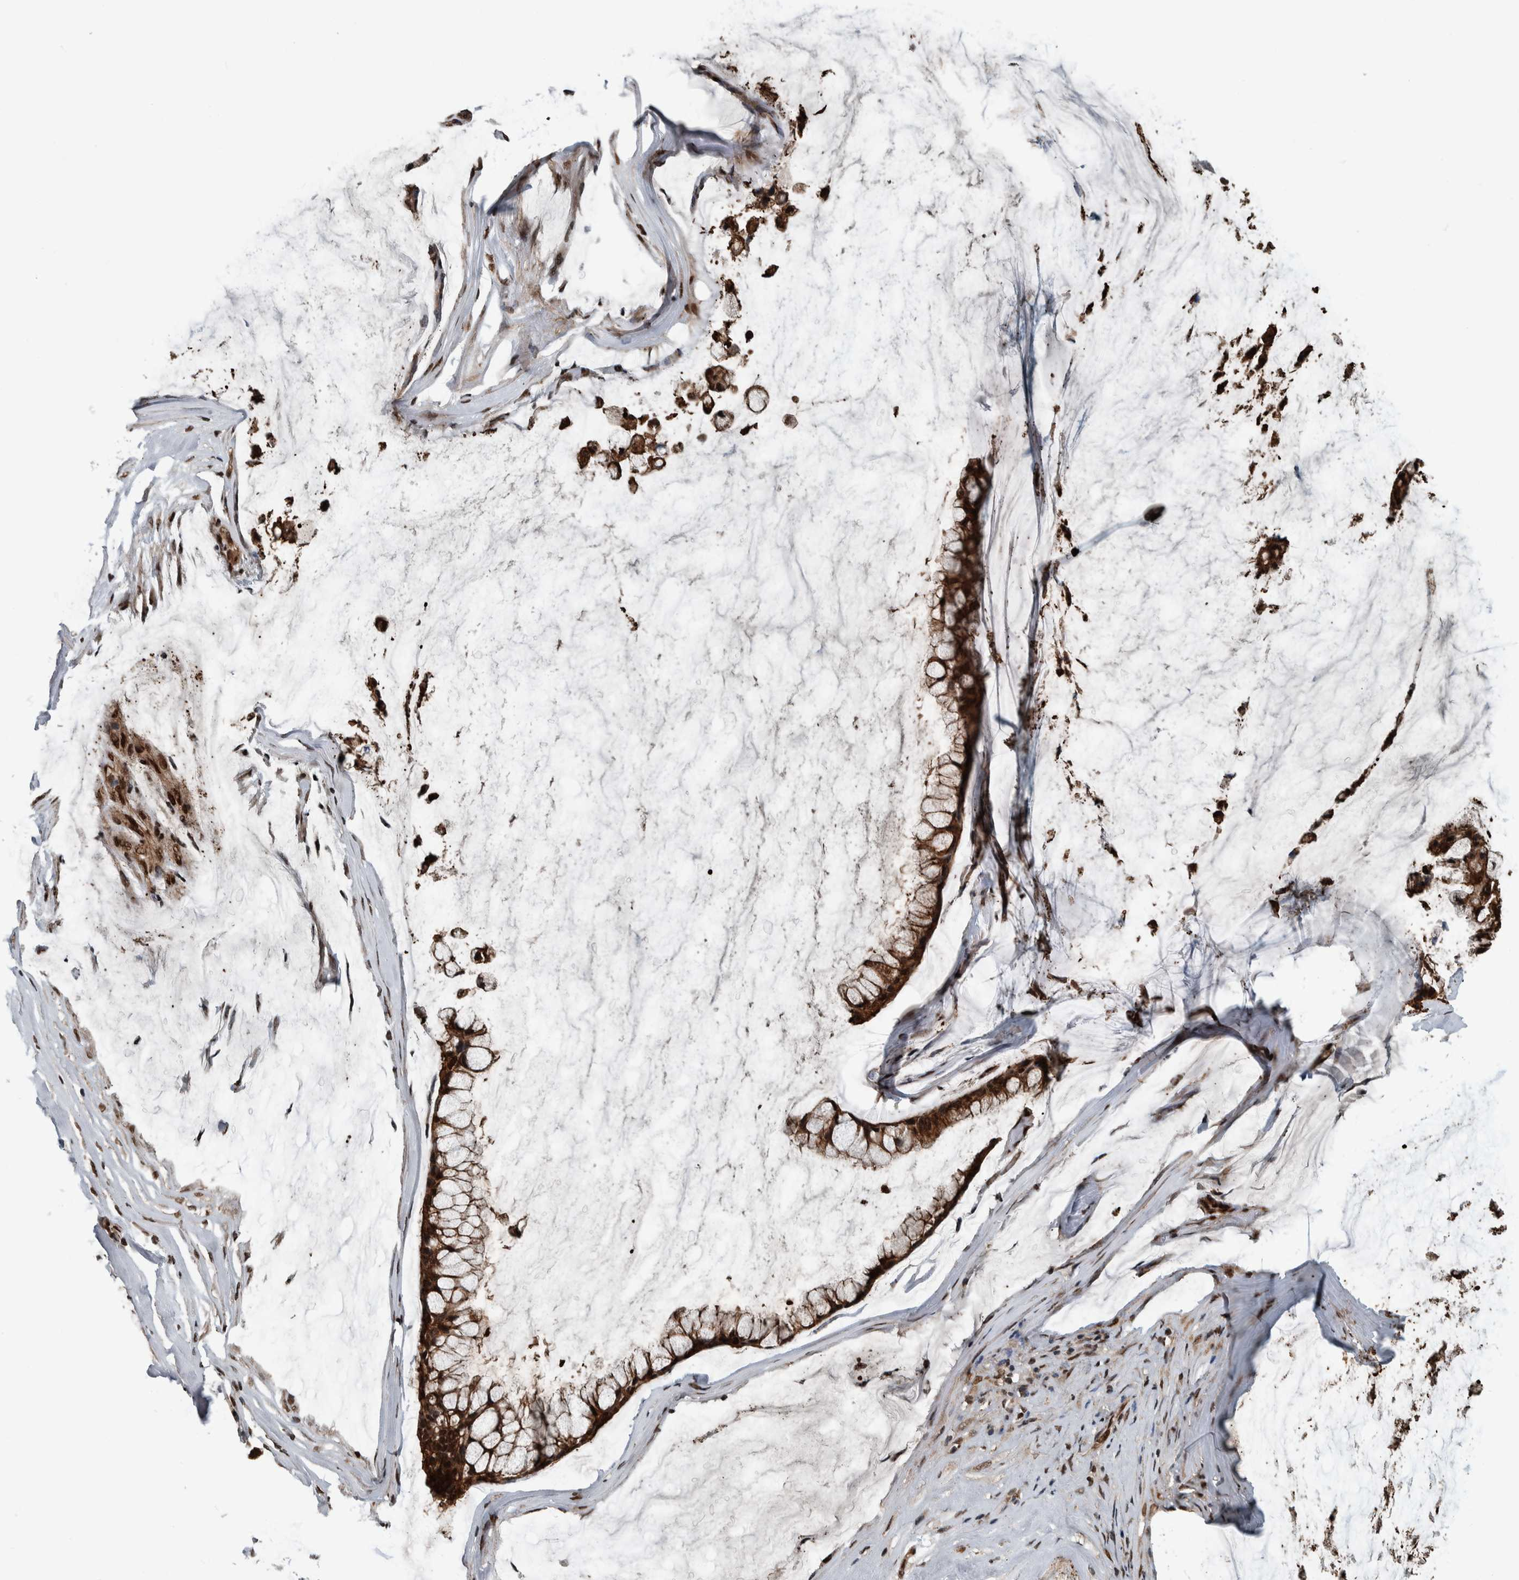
{"staining": {"intensity": "strong", "quantity": ">75%", "location": "cytoplasmic/membranous,nuclear"}, "tissue": "ovarian cancer", "cell_type": "Tumor cells", "image_type": "cancer", "snomed": [{"axis": "morphology", "description": "Cystadenocarcinoma, mucinous, NOS"}, {"axis": "topography", "description": "Ovary"}], "caption": "Strong cytoplasmic/membranous and nuclear protein staining is seen in about >75% of tumor cells in mucinous cystadenocarcinoma (ovarian).", "gene": "FAM135B", "patient": {"sex": "female", "age": 39}}